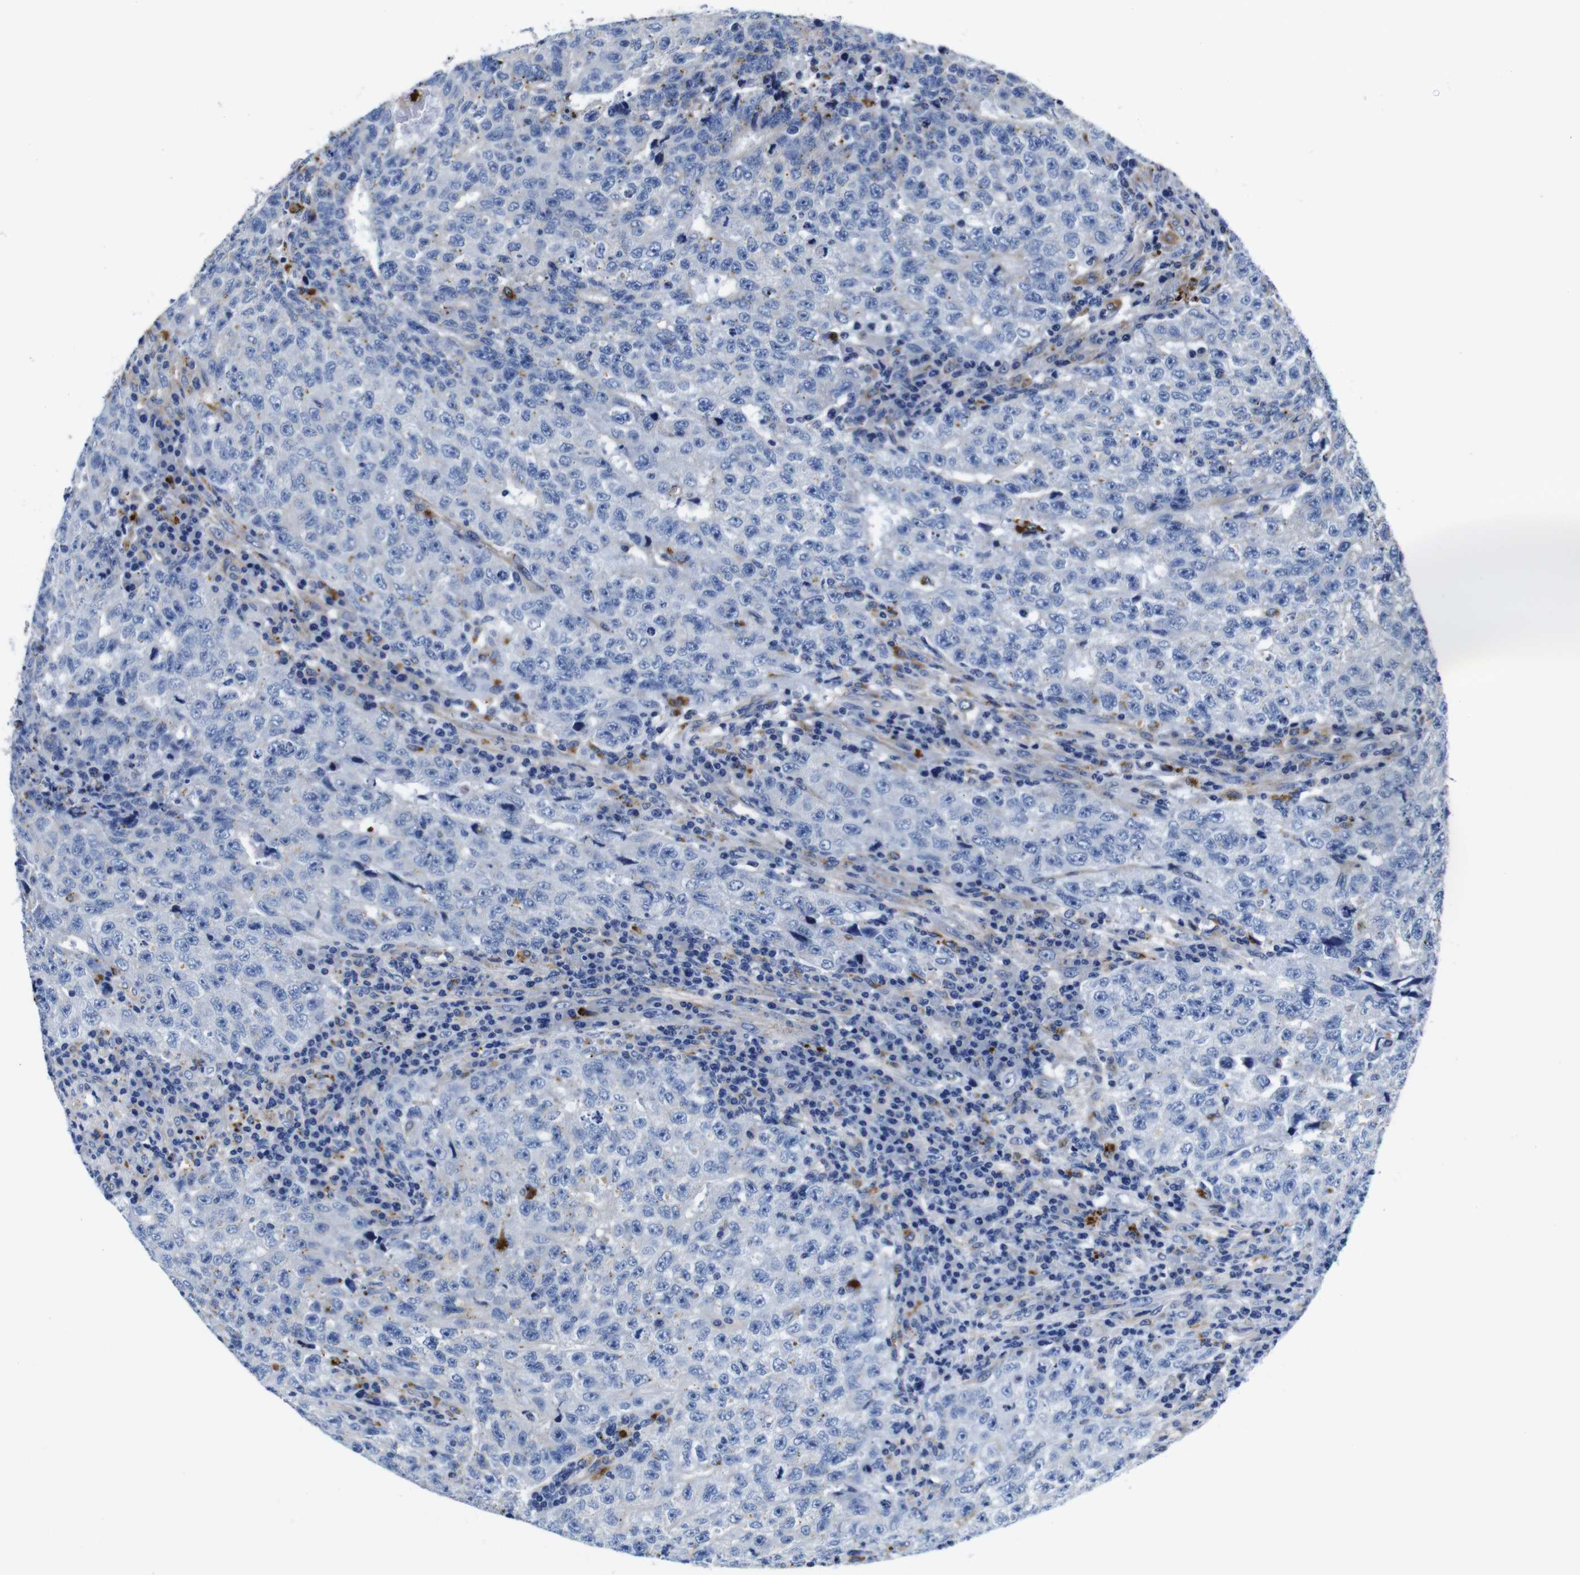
{"staining": {"intensity": "negative", "quantity": "none", "location": "none"}, "tissue": "testis cancer", "cell_type": "Tumor cells", "image_type": "cancer", "snomed": [{"axis": "morphology", "description": "Necrosis, NOS"}, {"axis": "morphology", "description": "Carcinoma, Embryonal, NOS"}, {"axis": "topography", "description": "Testis"}], "caption": "Immunohistochemical staining of human testis embryonal carcinoma displays no significant staining in tumor cells.", "gene": "GIMAP2", "patient": {"sex": "male", "age": 19}}